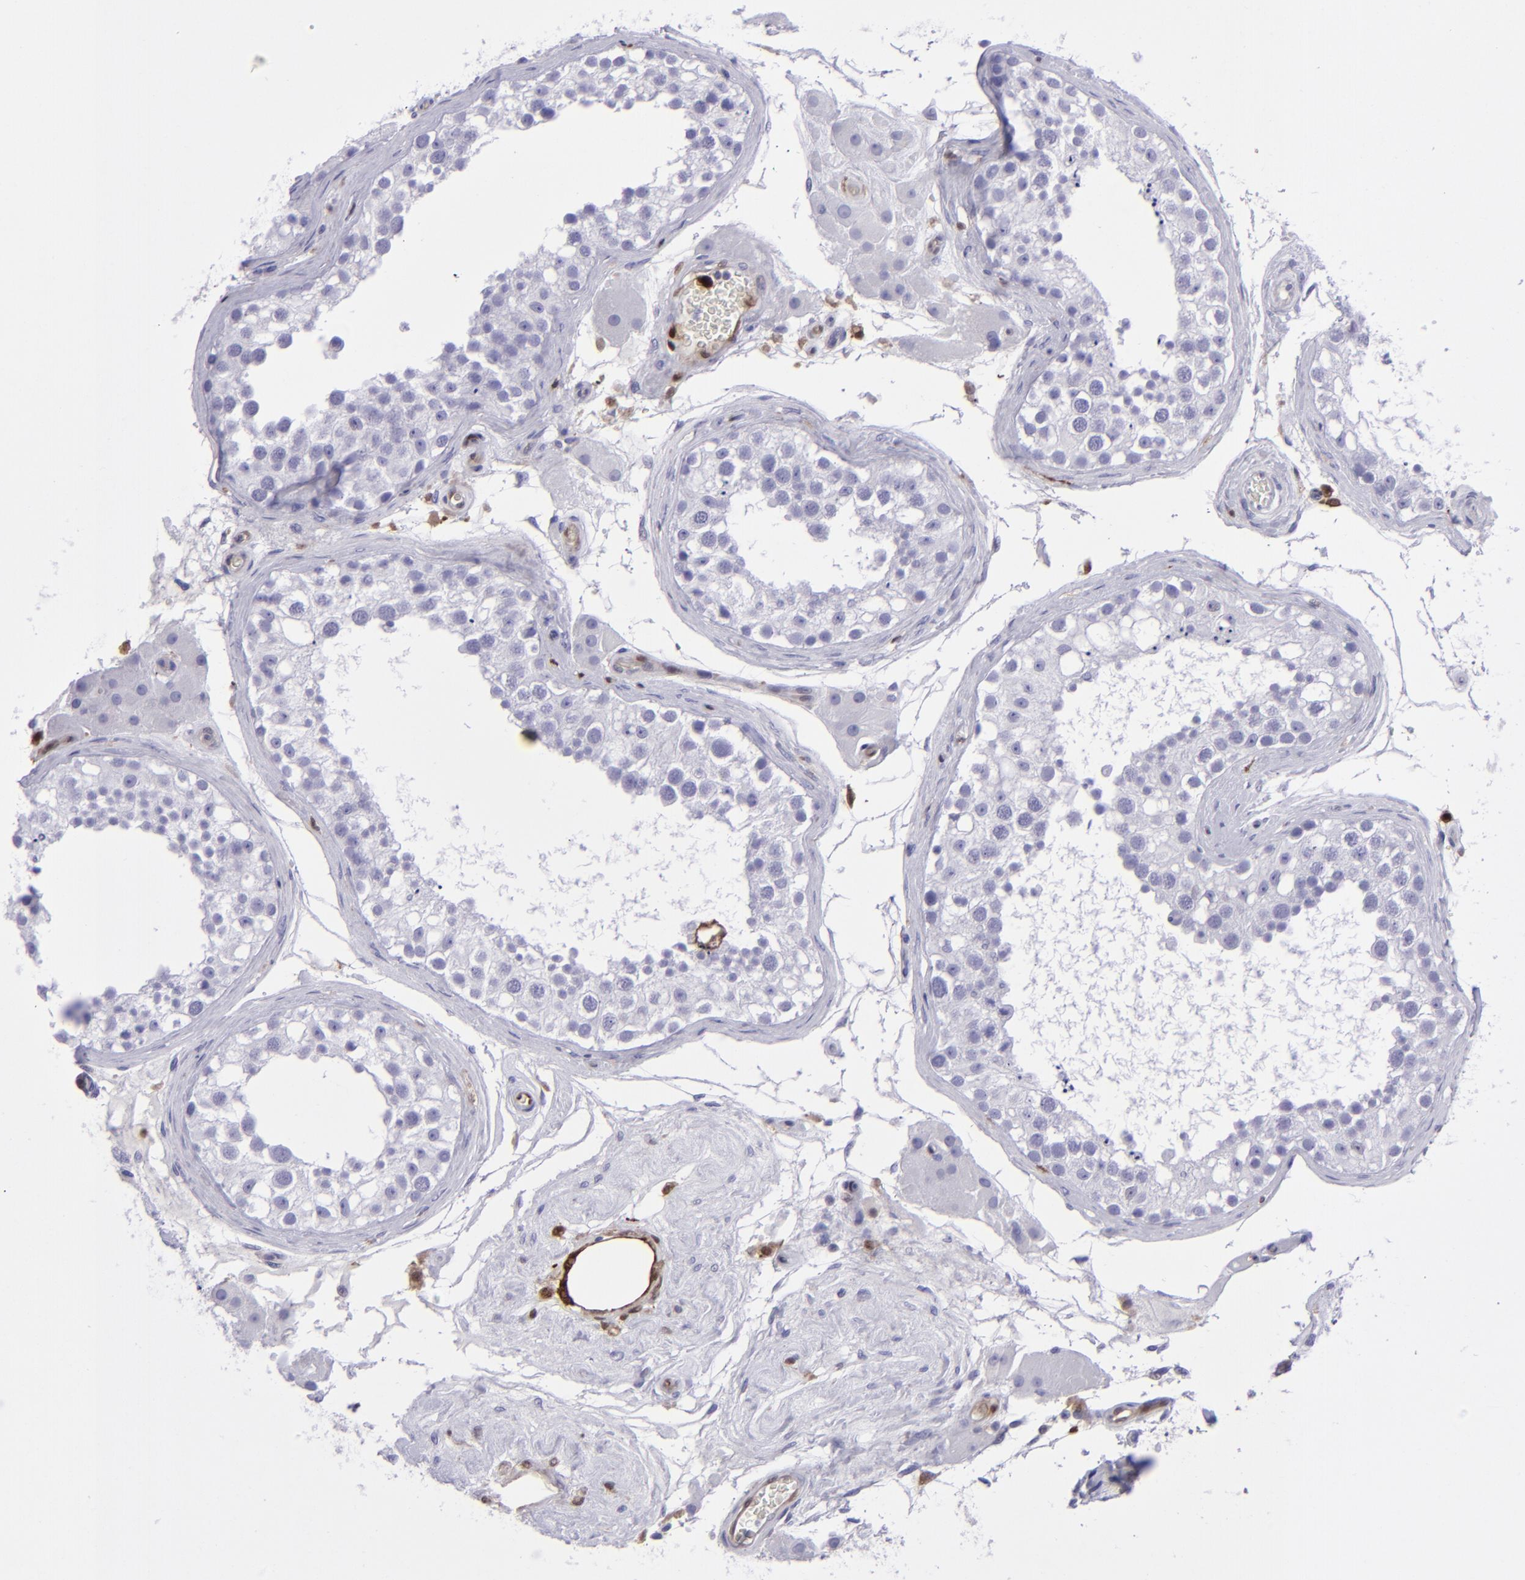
{"staining": {"intensity": "negative", "quantity": "none", "location": "none"}, "tissue": "testis", "cell_type": "Cells in seminiferous ducts", "image_type": "normal", "snomed": [{"axis": "morphology", "description": "Normal tissue, NOS"}, {"axis": "topography", "description": "Testis"}], "caption": "Image shows no significant protein positivity in cells in seminiferous ducts of normal testis. (DAB immunohistochemistry, high magnification).", "gene": "TYMP", "patient": {"sex": "male", "age": 68}}